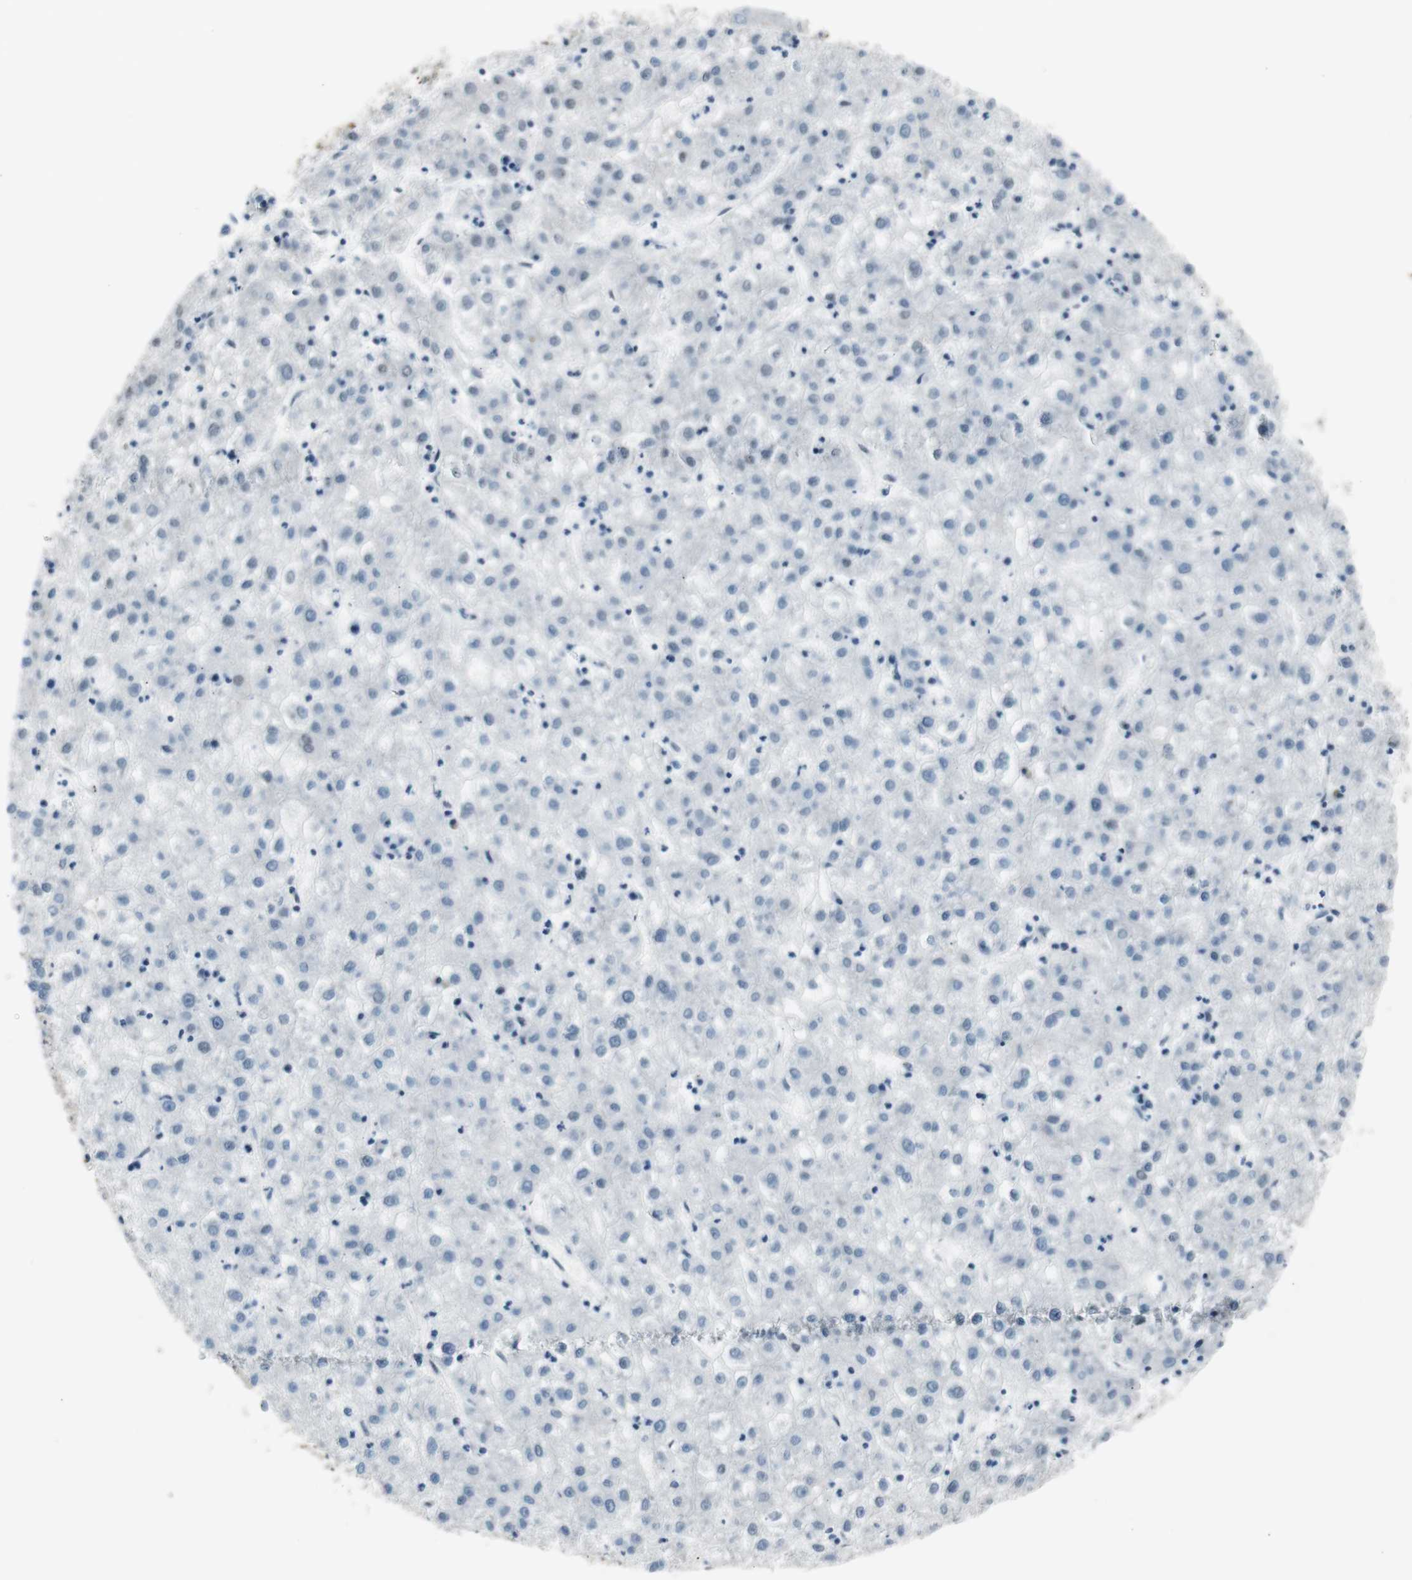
{"staining": {"intensity": "negative", "quantity": "none", "location": "none"}, "tissue": "liver cancer", "cell_type": "Tumor cells", "image_type": "cancer", "snomed": [{"axis": "morphology", "description": "Carcinoma, Hepatocellular, NOS"}, {"axis": "topography", "description": "Liver"}], "caption": "Photomicrograph shows no significant protein staining in tumor cells of liver hepatocellular carcinoma.", "gene": "PML", "patient": {"sex": "male", "age": 72}}